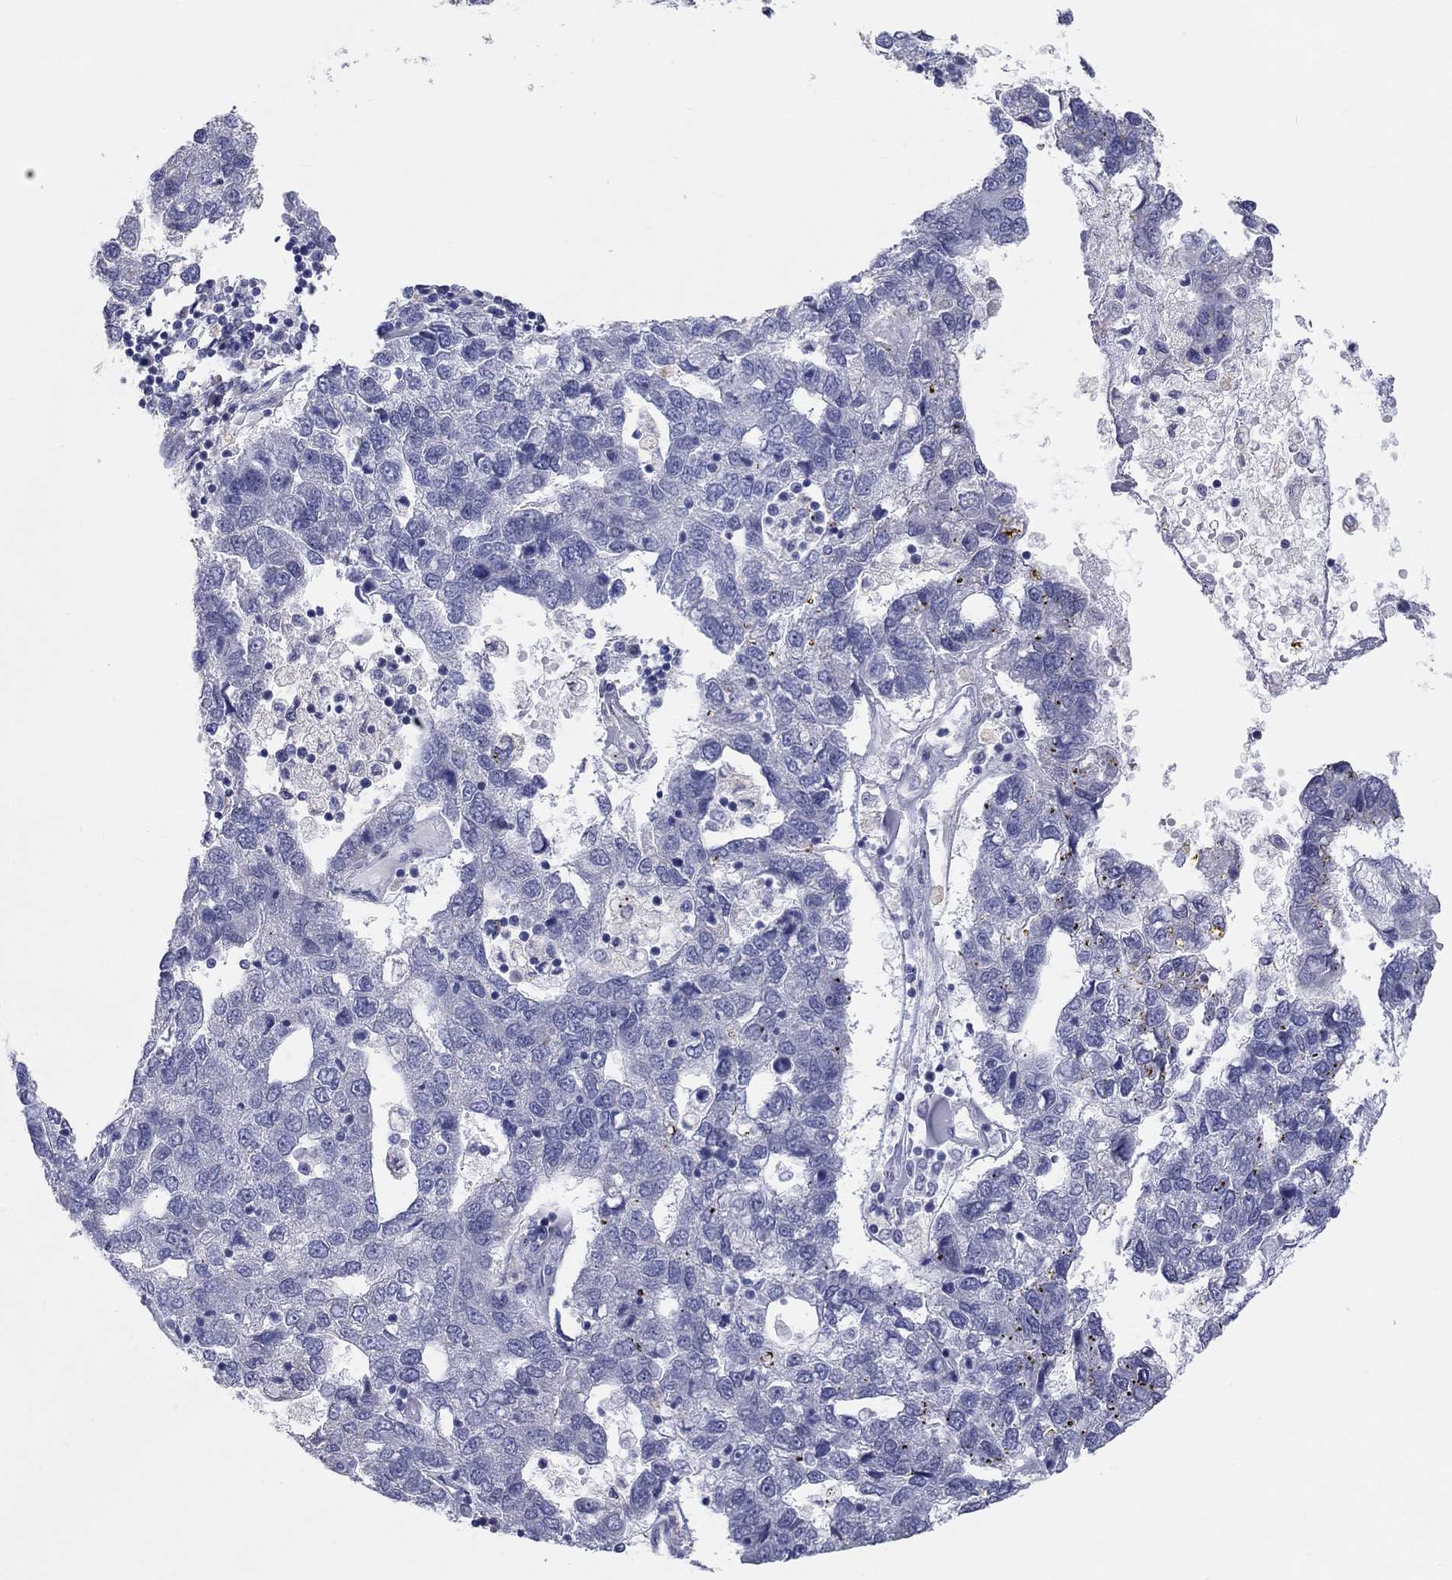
{"staining": {"intensity": "negative", "quantity": "none", "location": "none"}, "tissue": "pancreatic cancer", "cell_type": "Tumor cells", "image_type": "cancer", "snomed": [{"axis": "morphology", "description": "Adenocarcinoma, NOS"}, {"axis": "topography", "description": "Pancreas"}], "caption": "A high-resolution photomicrograph shows IHC staining of pancreatic cancer, which reveals no significant staining in tumor cells. The staining was performed using DAB (3,3'-diaminobenzidine) to visualize the protein expression in brown, while the nuclei were stained in blue with hematoxylin (Magnification: 20x).", "gene": "LRRC4C", "patient": {"sex": "female", "age": 61}}